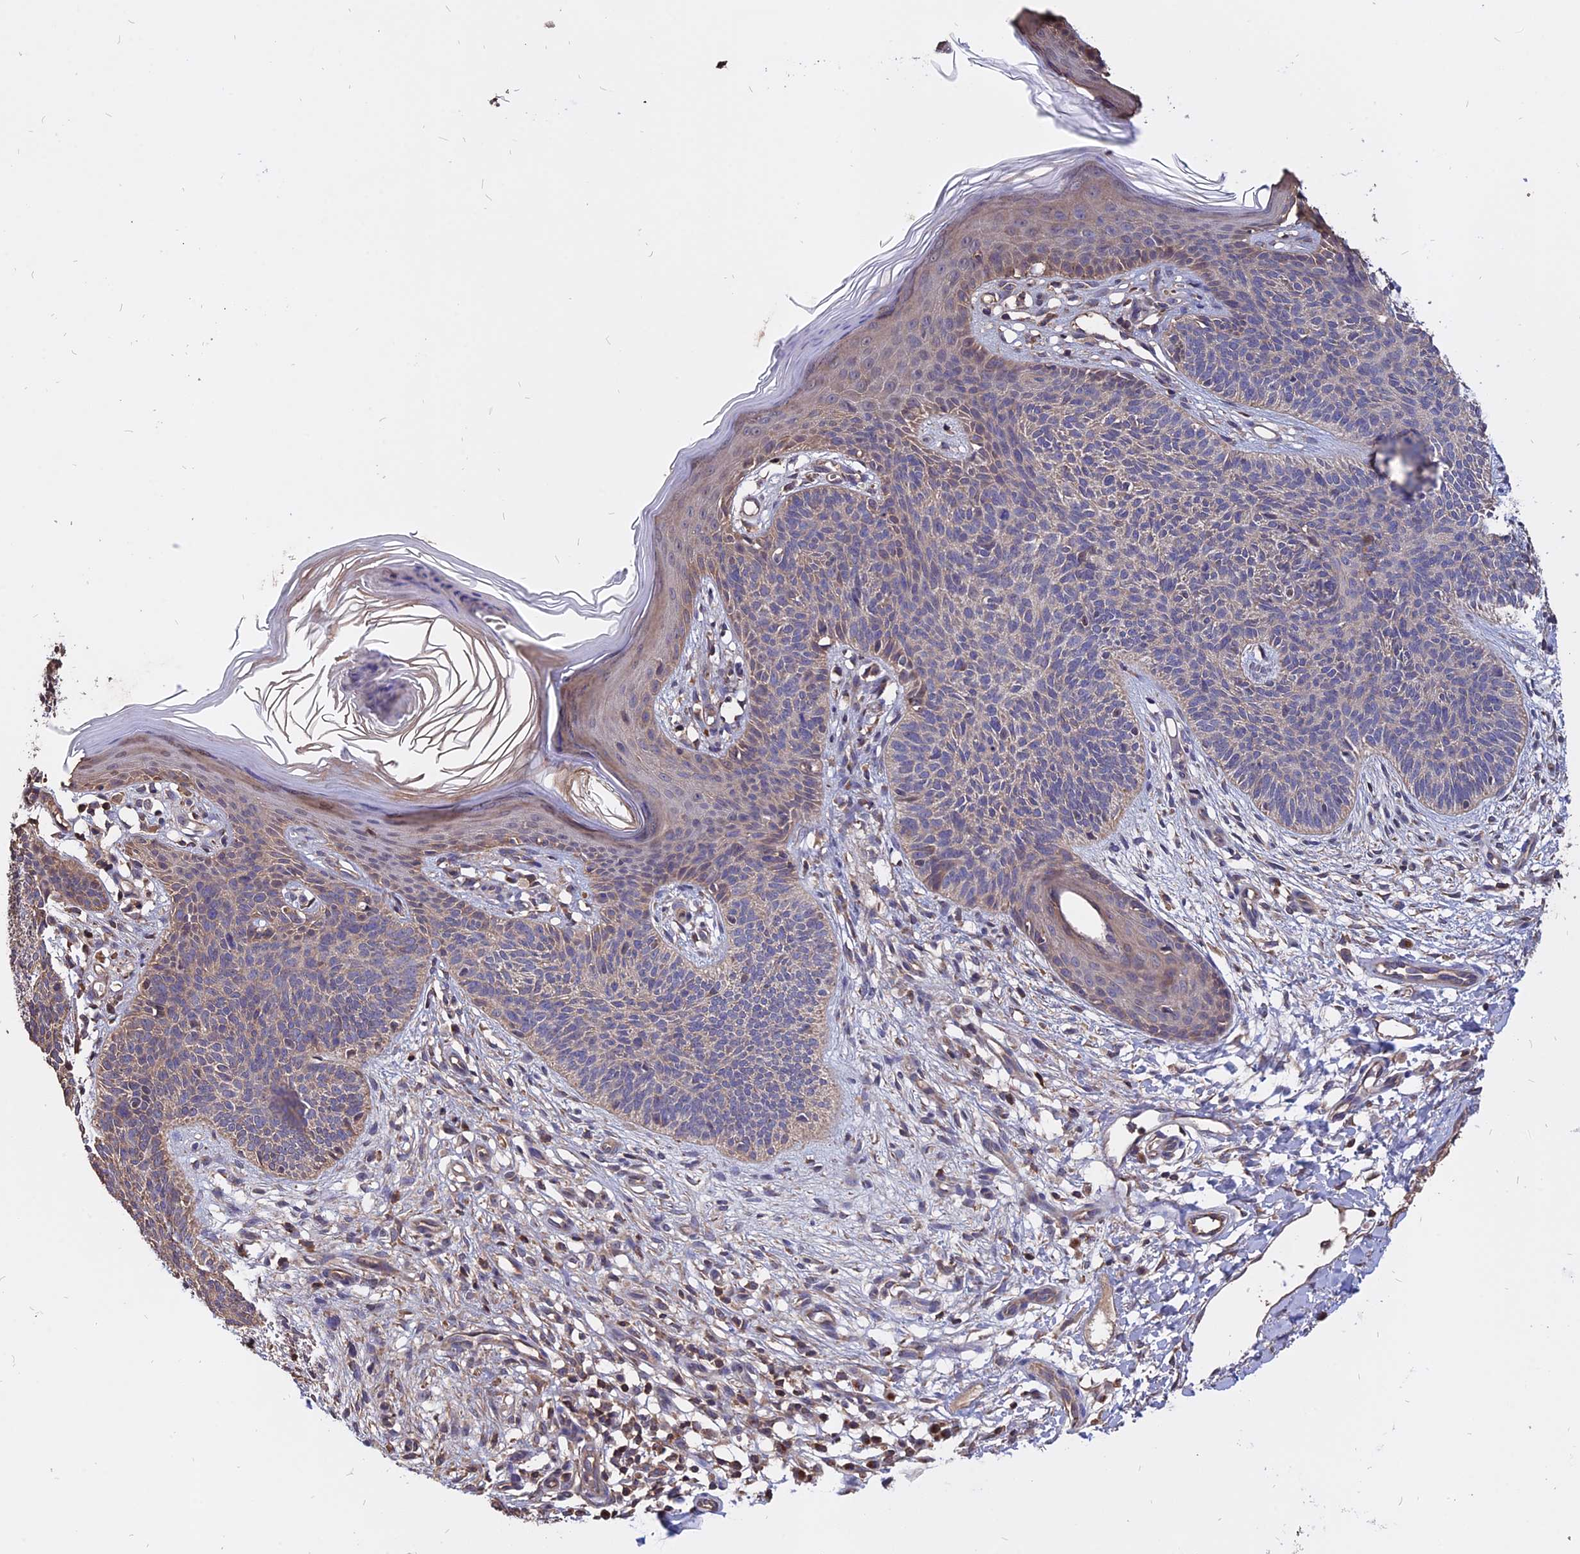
{"staining": {"intensity": "negative", "quantity": "none", "location": "none"}, "tissue": "skin cancer", "cell_type": "Tumor cells", "image_type": "cancer", "snomed": [{"axis": "morphology", "description": "Basal cell carcinoma"}, {"axis": "topography", "description": "Skin"}], "caption": "IHC histopathology image of neoplastic tissue: basal cell carcinoma (skin) stained with DAB reveals no significant protein expression in tumor cells.", "gene": "CARMIL2", "patient": {"sex": "female", "age": 66}}